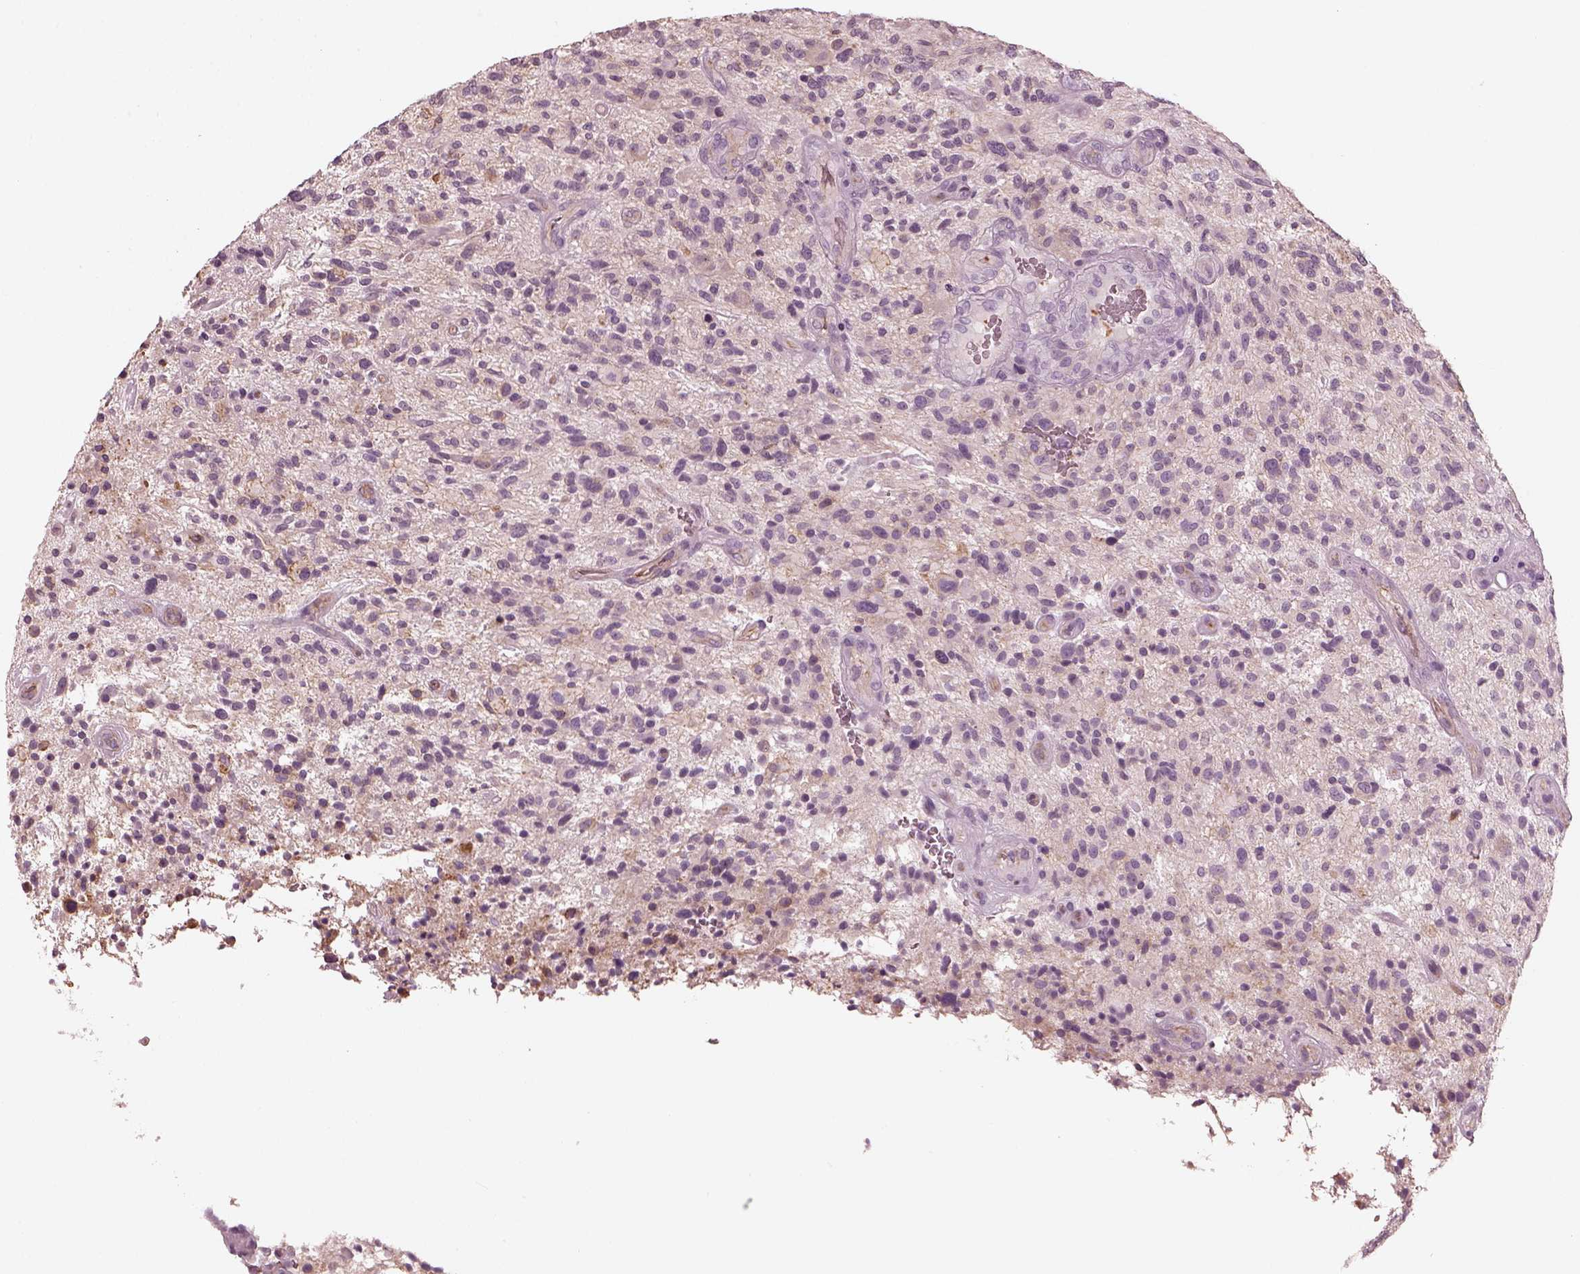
{"staining": {"intensity": "negative", "quantity": "none", "location": "none"}, "tissue": "glioma", "cell_type": "Tumor cells", "image_type": "cancer", "snomed": [{"axis": "morphology", "description": "Glioma, malignant, High grade"}, {"axis": "topography", "description": "Brain"}], "caption": "This photomicrograph is of glioma stained with immunohistochemistry (IHC) to label a protein in brown with the nuclei are counter-stained blue. There is no expression in tumor cells.", "gene": "EIF4E1B", "patient": {"sex": "male", "age": 47}}